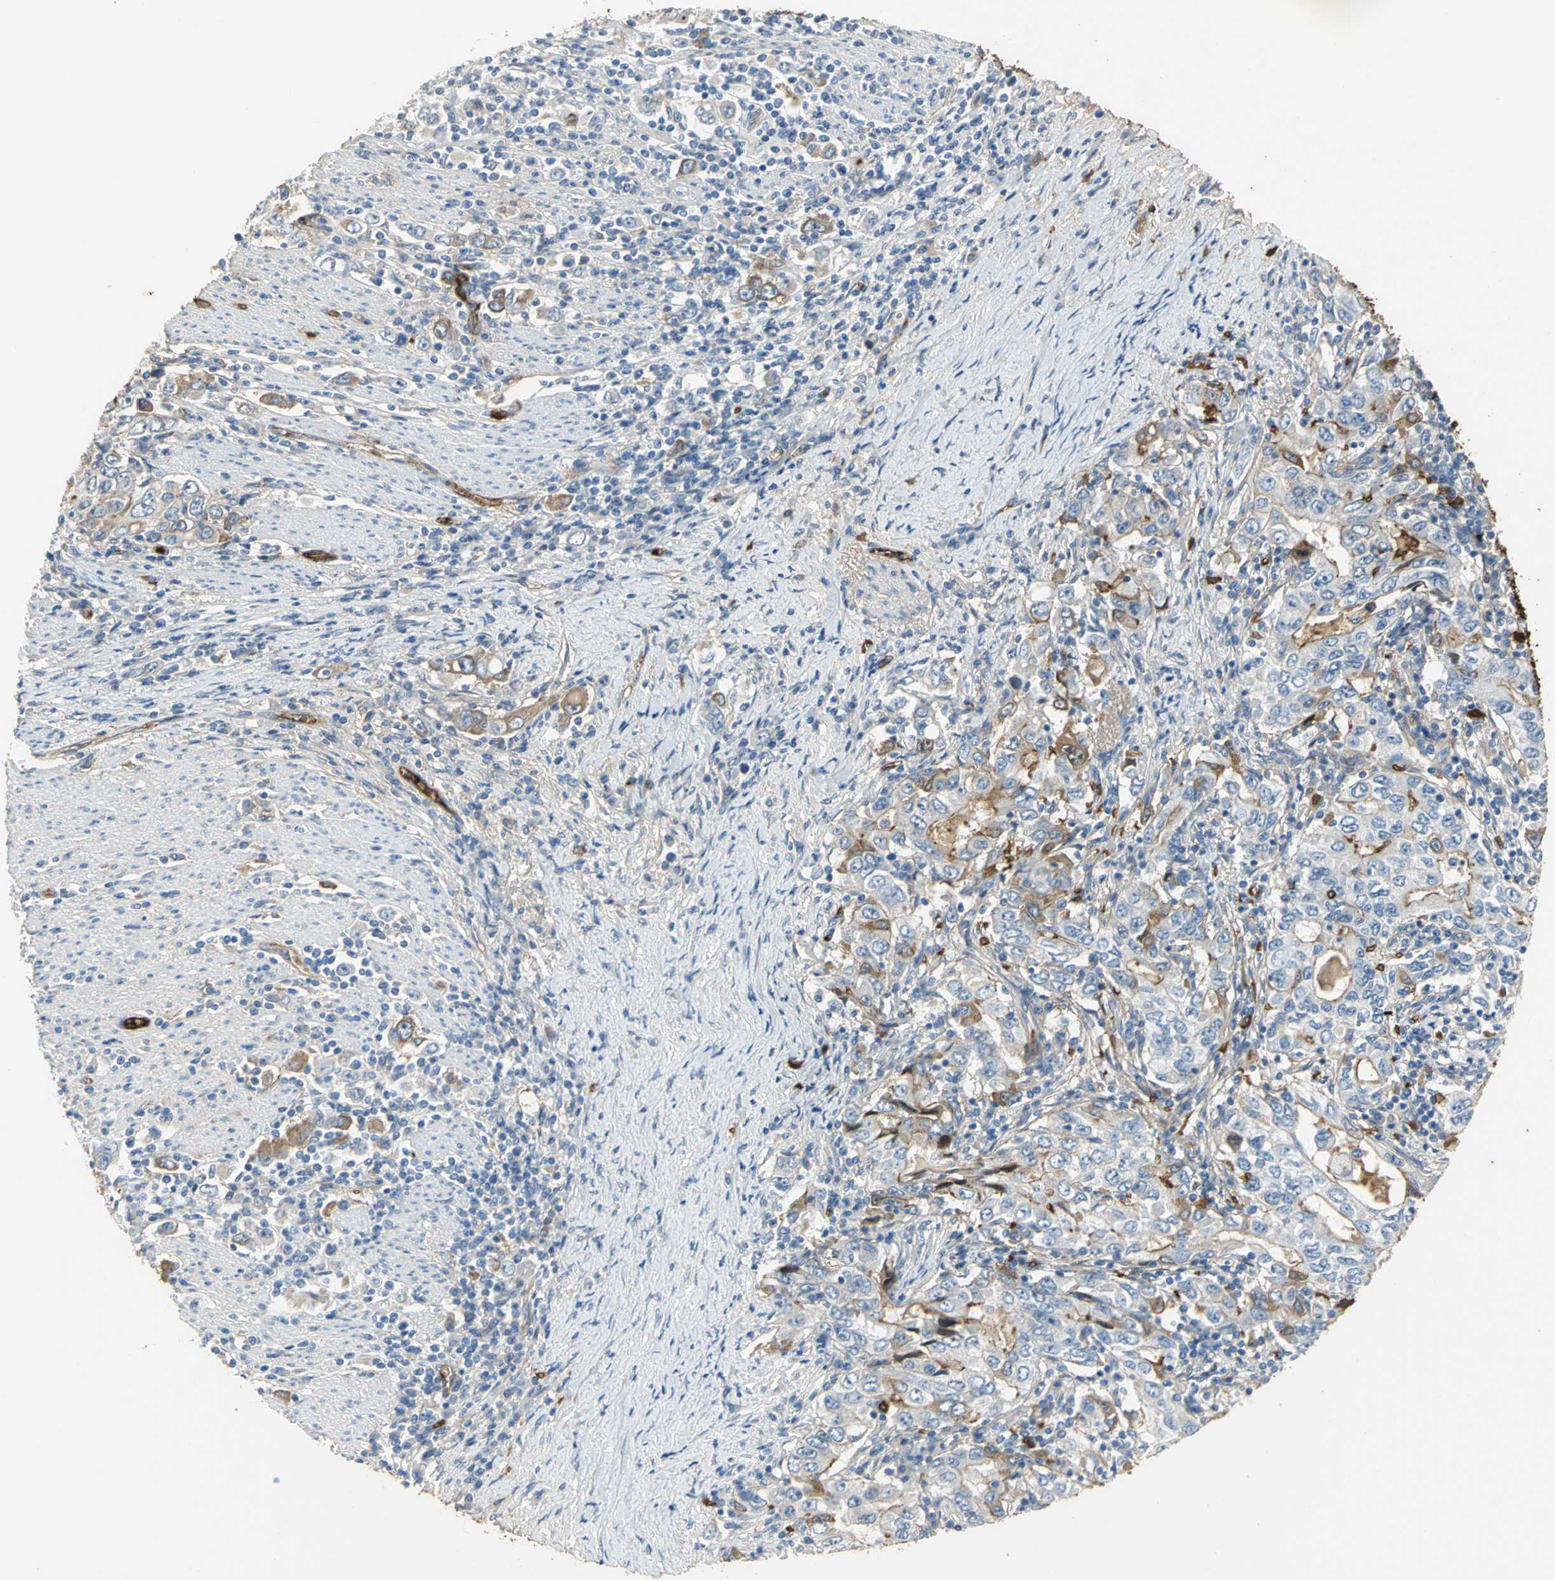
{"staining": {"intensity": "moderate", "quantity": ">75%", "location": "cytoplasmic/membranous"}, "tissue": "stomach cancer", "cell_type": "Tumor cells", "image_type": "cancer", "snomed": [{"axis": "morphology", "description": "Adenocarcinoma, NOS"}, {"axis": "topography", "description": "Stomach, lower"}], "caption": "Stomach adenocarcinoma stained for a protein (brown) shows moderate cytoplasmic/membranous positive expression in approximately >75% of tumor cells.", "gene": "TREM1", "patient": {"sex": "female", "age": 72}}